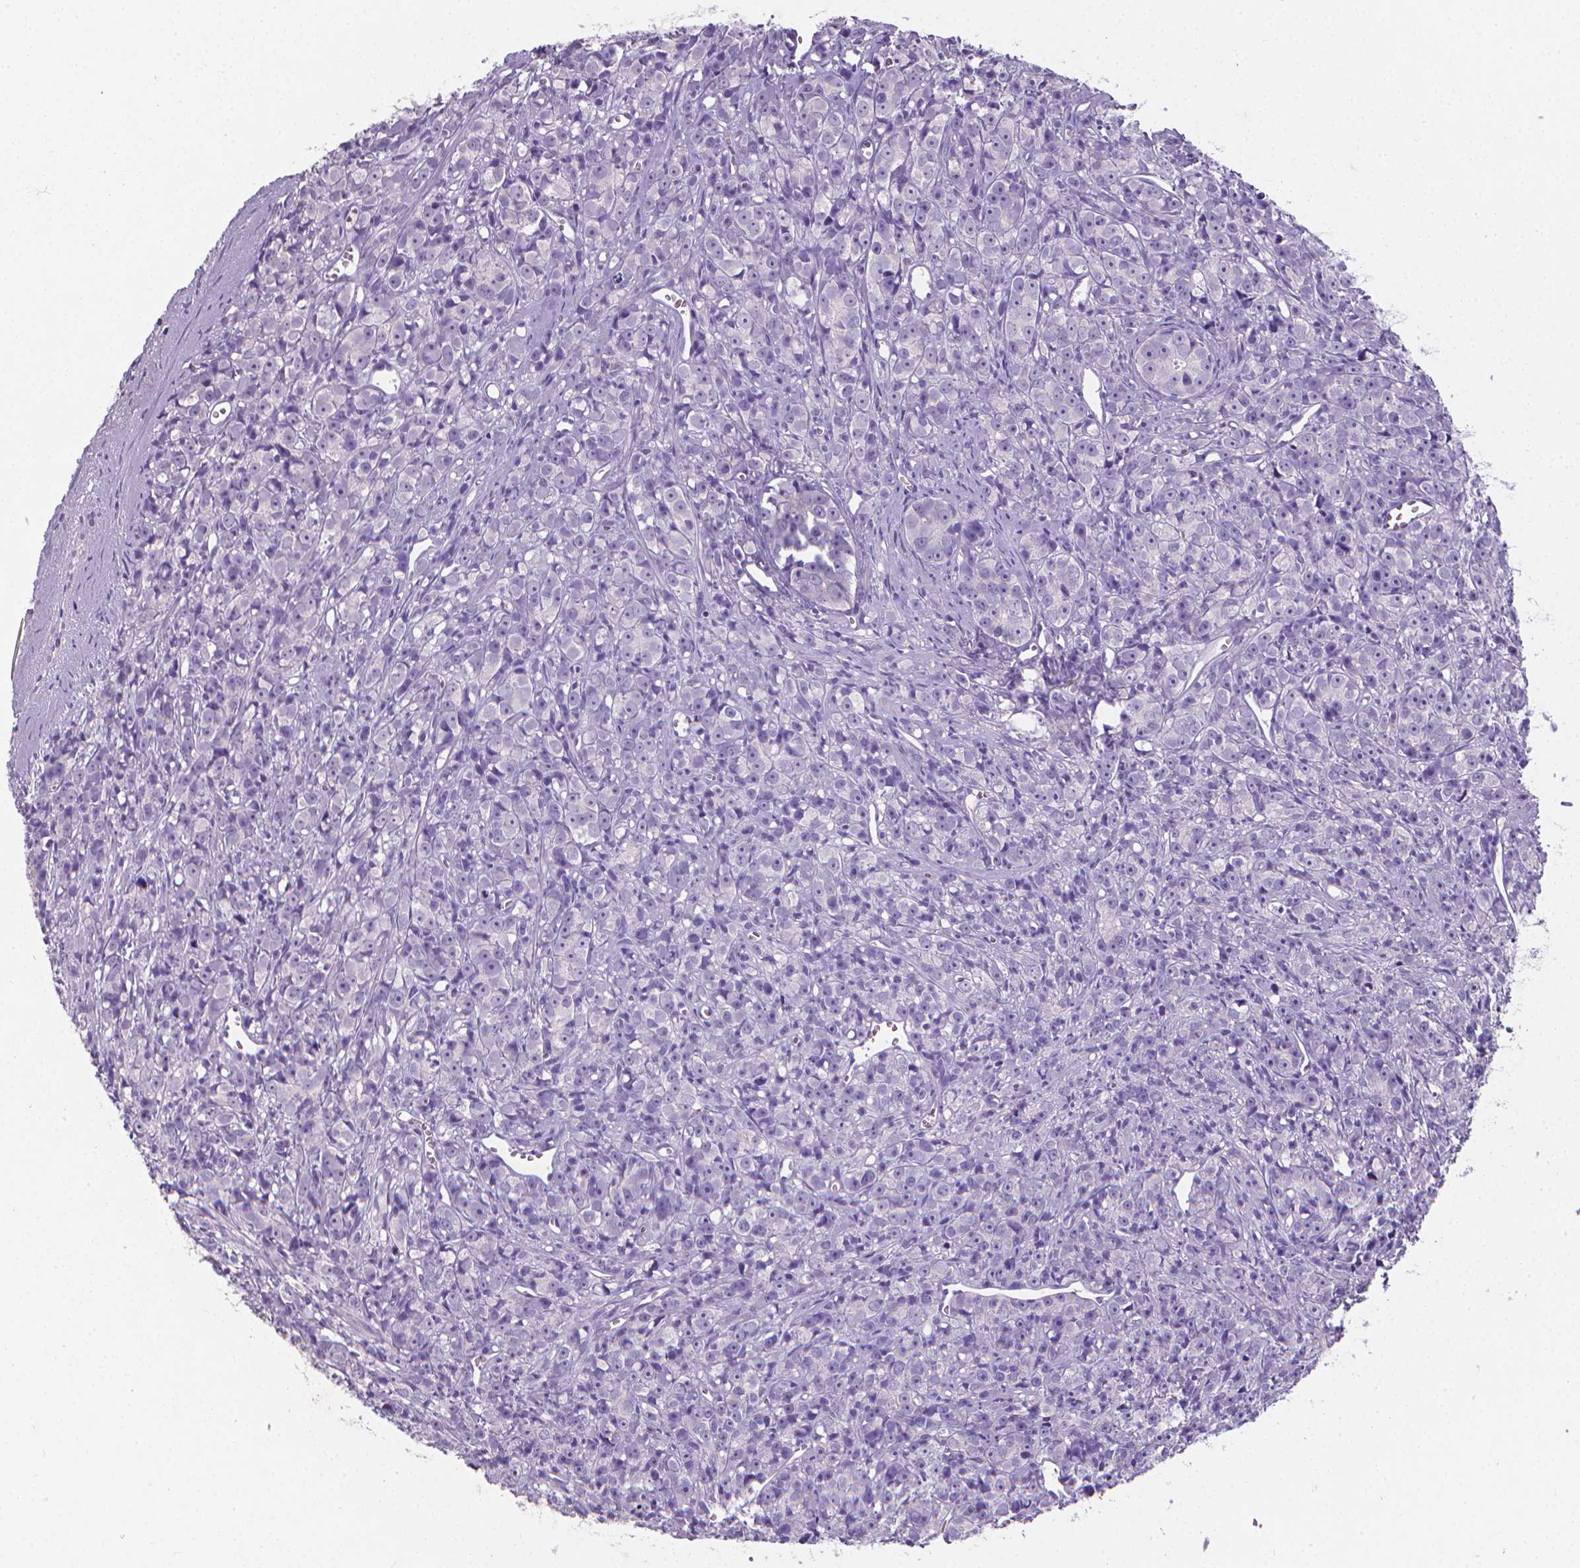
{"staining": {"intensity": "negative", "quantity": "none", "location": "none"}, "tissue": "prostate cancer", "cell_type": "Tumor cells", "image_type": "cancer", "snomed": [{"axis": "morphology", "description": "Adenocarcinoma, High grade"}, {"axis": "topography", "description": "Prostate"}], "caption": "IHC photomicrograph of human prostate cancer (adenocarcinoma (high-grade)) stained for a protein (brown), which reveals no positivity in tumor cells.", "gene": "XPNPEP2", "patient": {"sex": "male", "age": 77}}